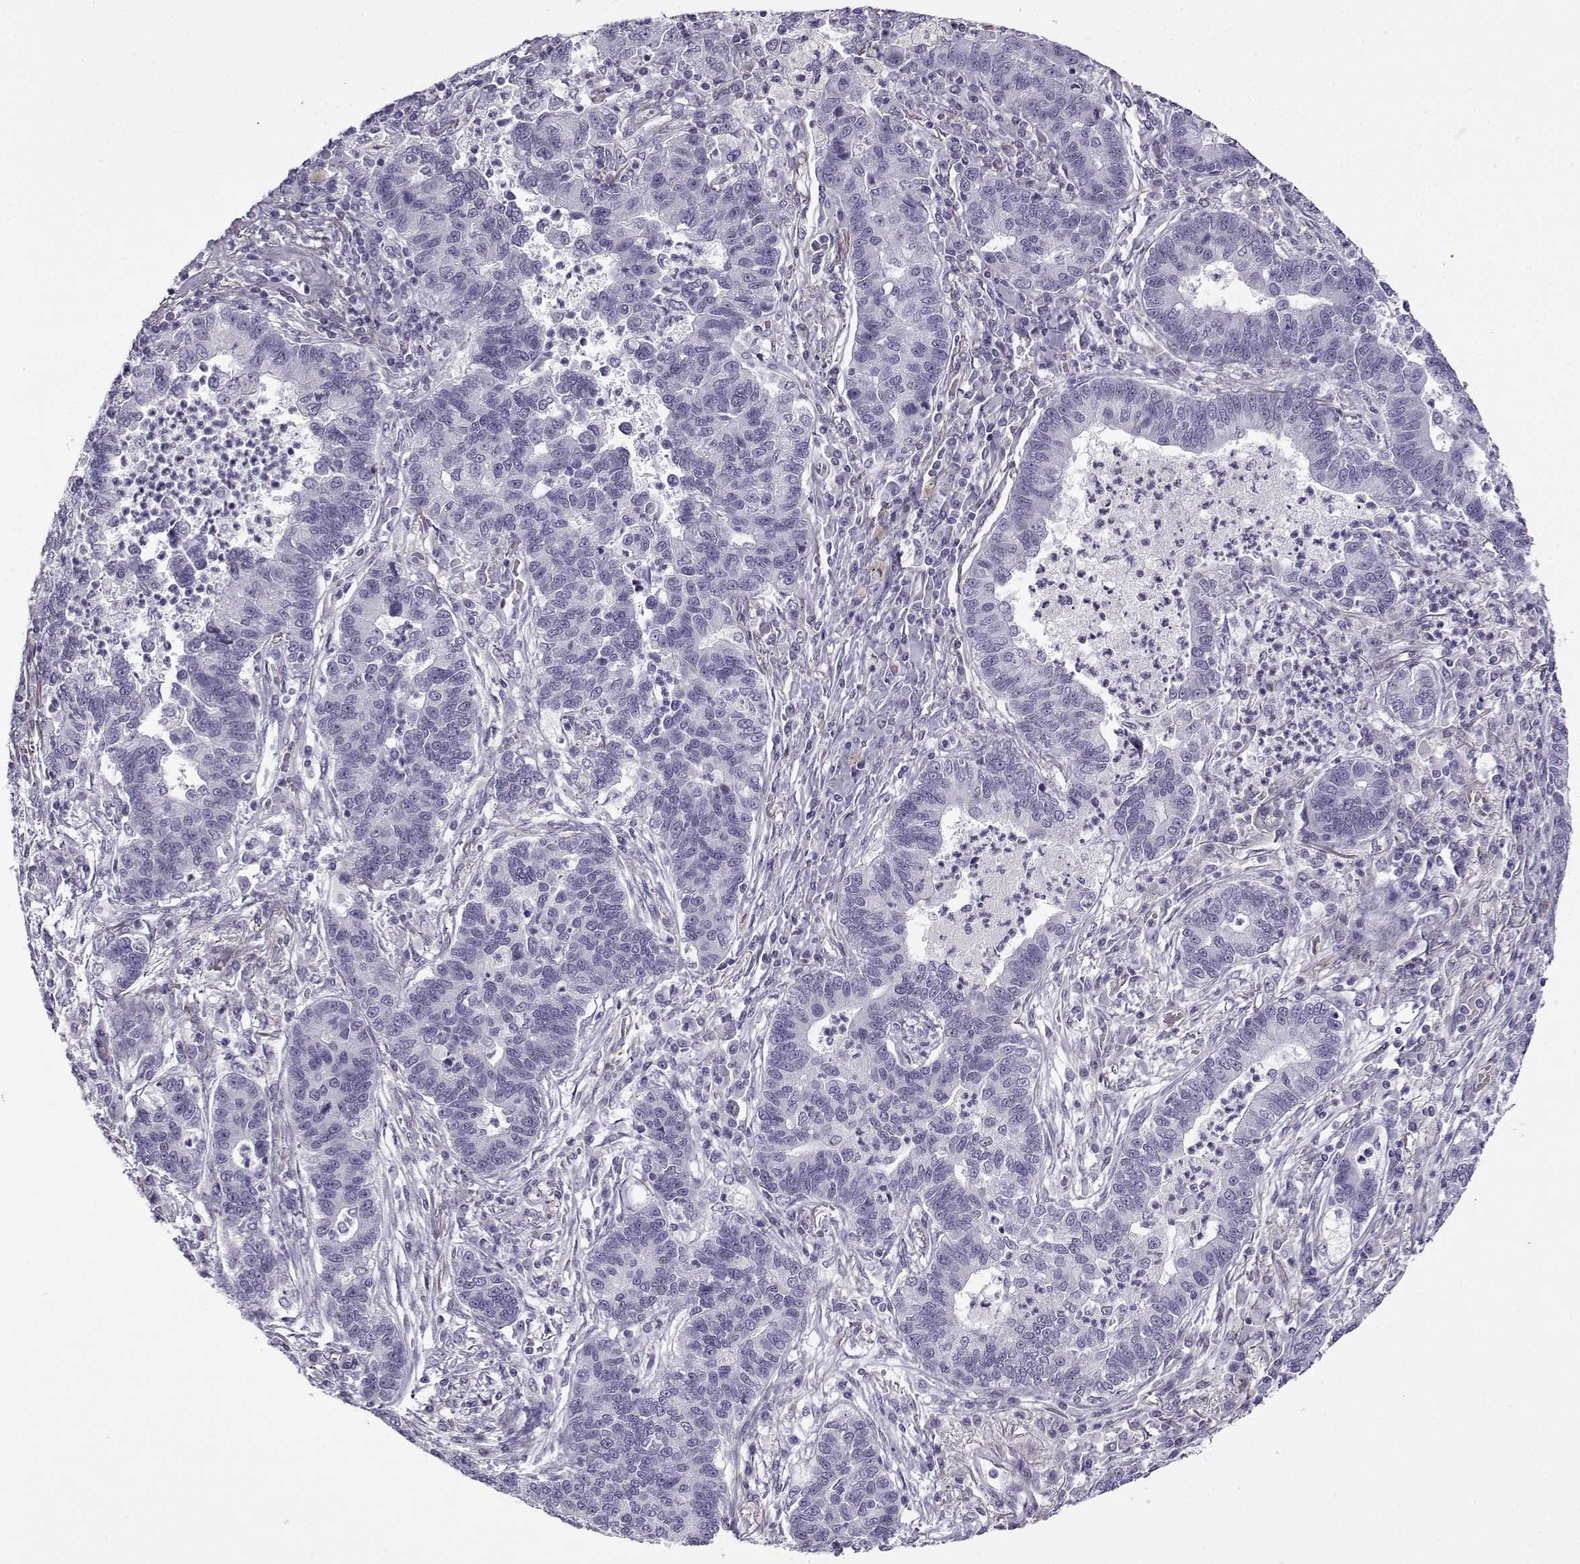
{"staining": {"intensity": "negative", "quantity": "none", "location": "none"}, "tissue": "lung cancer", "cell_type": "Tumor cells", "image_type": "cancer", "snomed": [{"axis": "morphology", "description": "Adenocarcinoma, NOS"}, {"axis": "topography", "description": "Lung"}], "caption": "IHC histopathology image of neoplastic tissue: human lung cancer stained with DAB reveals no significant protein staining in tumor cells.", "gene": "GTSF1L", "patient": {"sex": "female", "age": 57}}